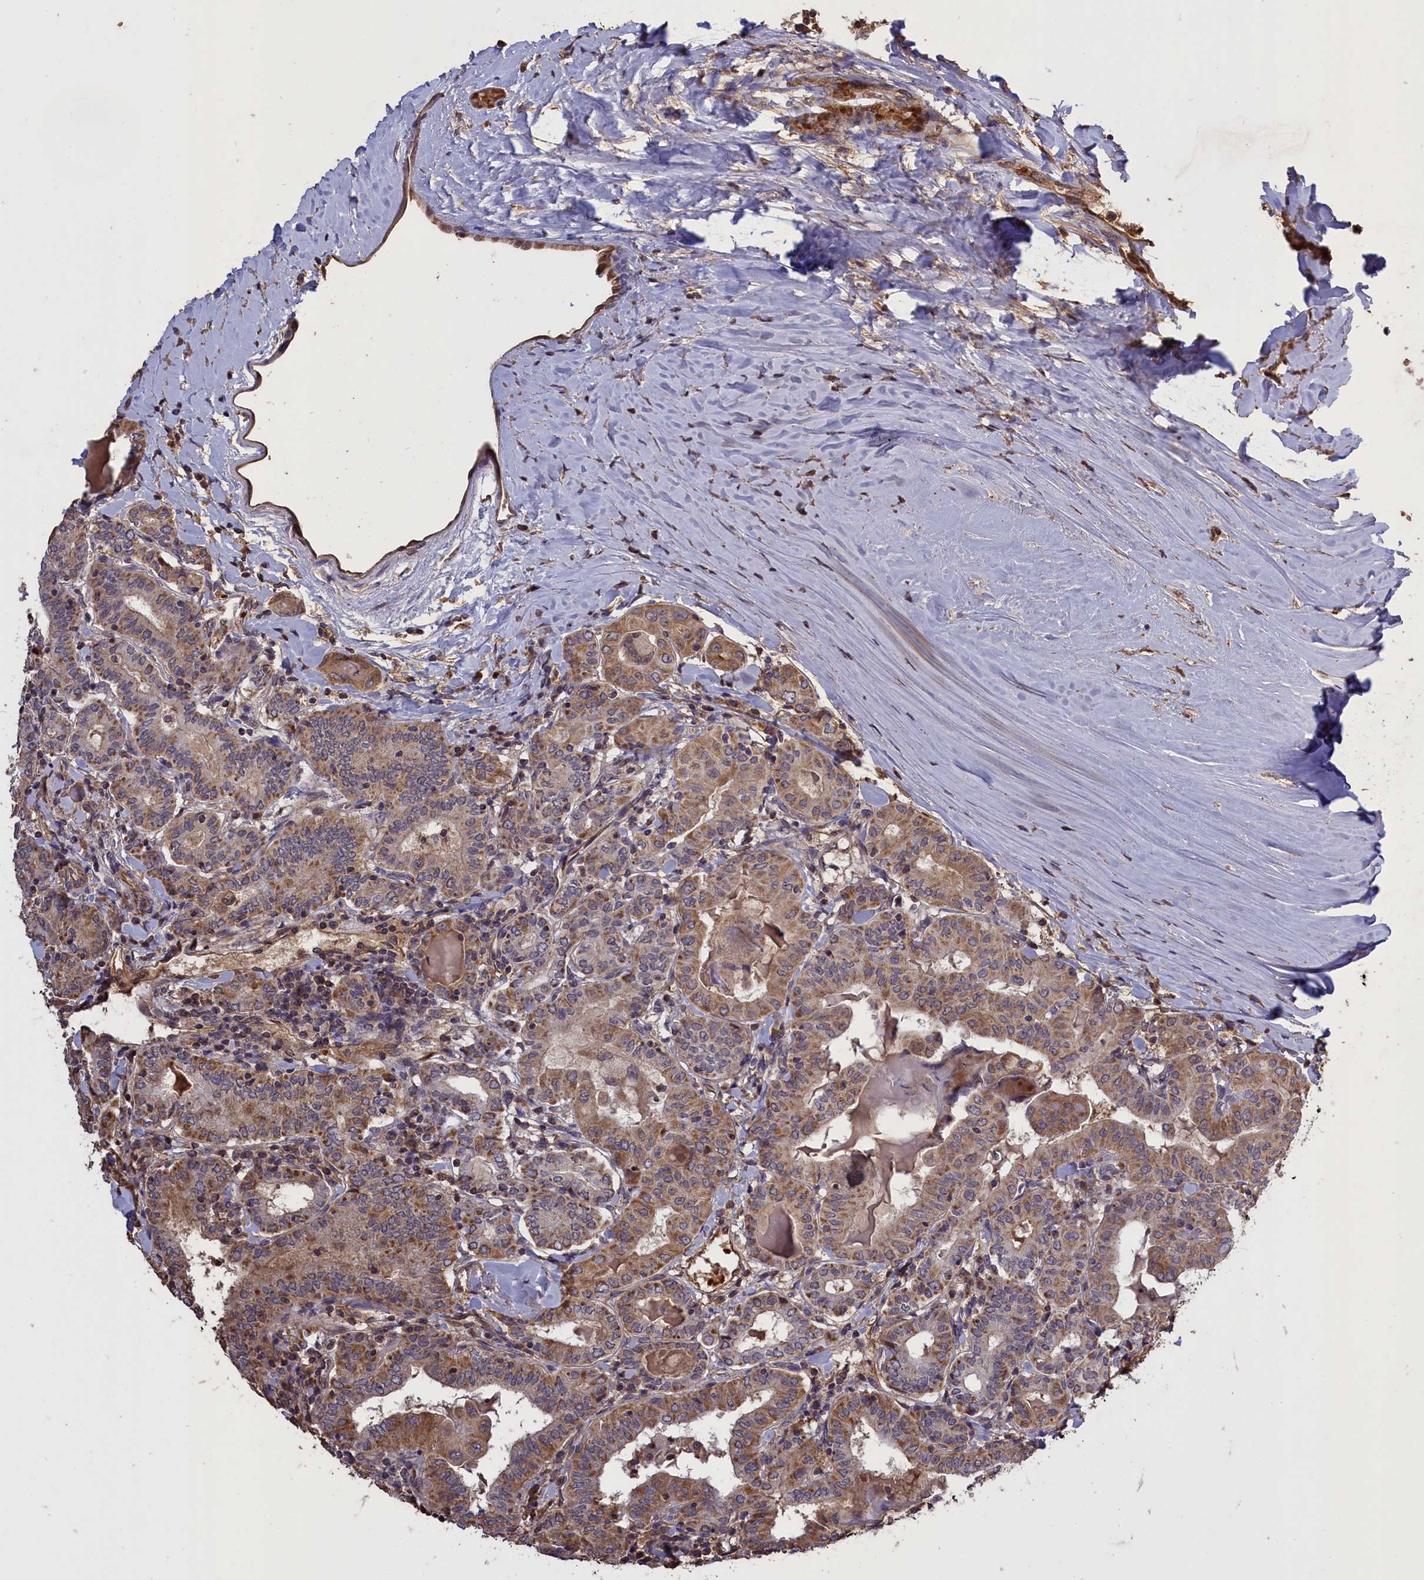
{"staining": {"intensity": "moderate", "quantity": "<25%", "location": "cytoplasmic/membranous"}, "tissue": "thyroid cancer", "cell_type": "Tumor cells", "image_type": "cancer", "snomed": [{"axis": "morphology", "description": "Papillary adenocarcinoma, NOS"}, {"axis": "topography", "description": "Thyroid gland"}], "caption": "Immunohistochemical staining of thyroid cancer reveals low levels of moderate cytoplasmic/membranous protein staining in about <25% of tumor cells.", "gene": "CLRN2", "patient": {"sex": "female", "age": 72}}